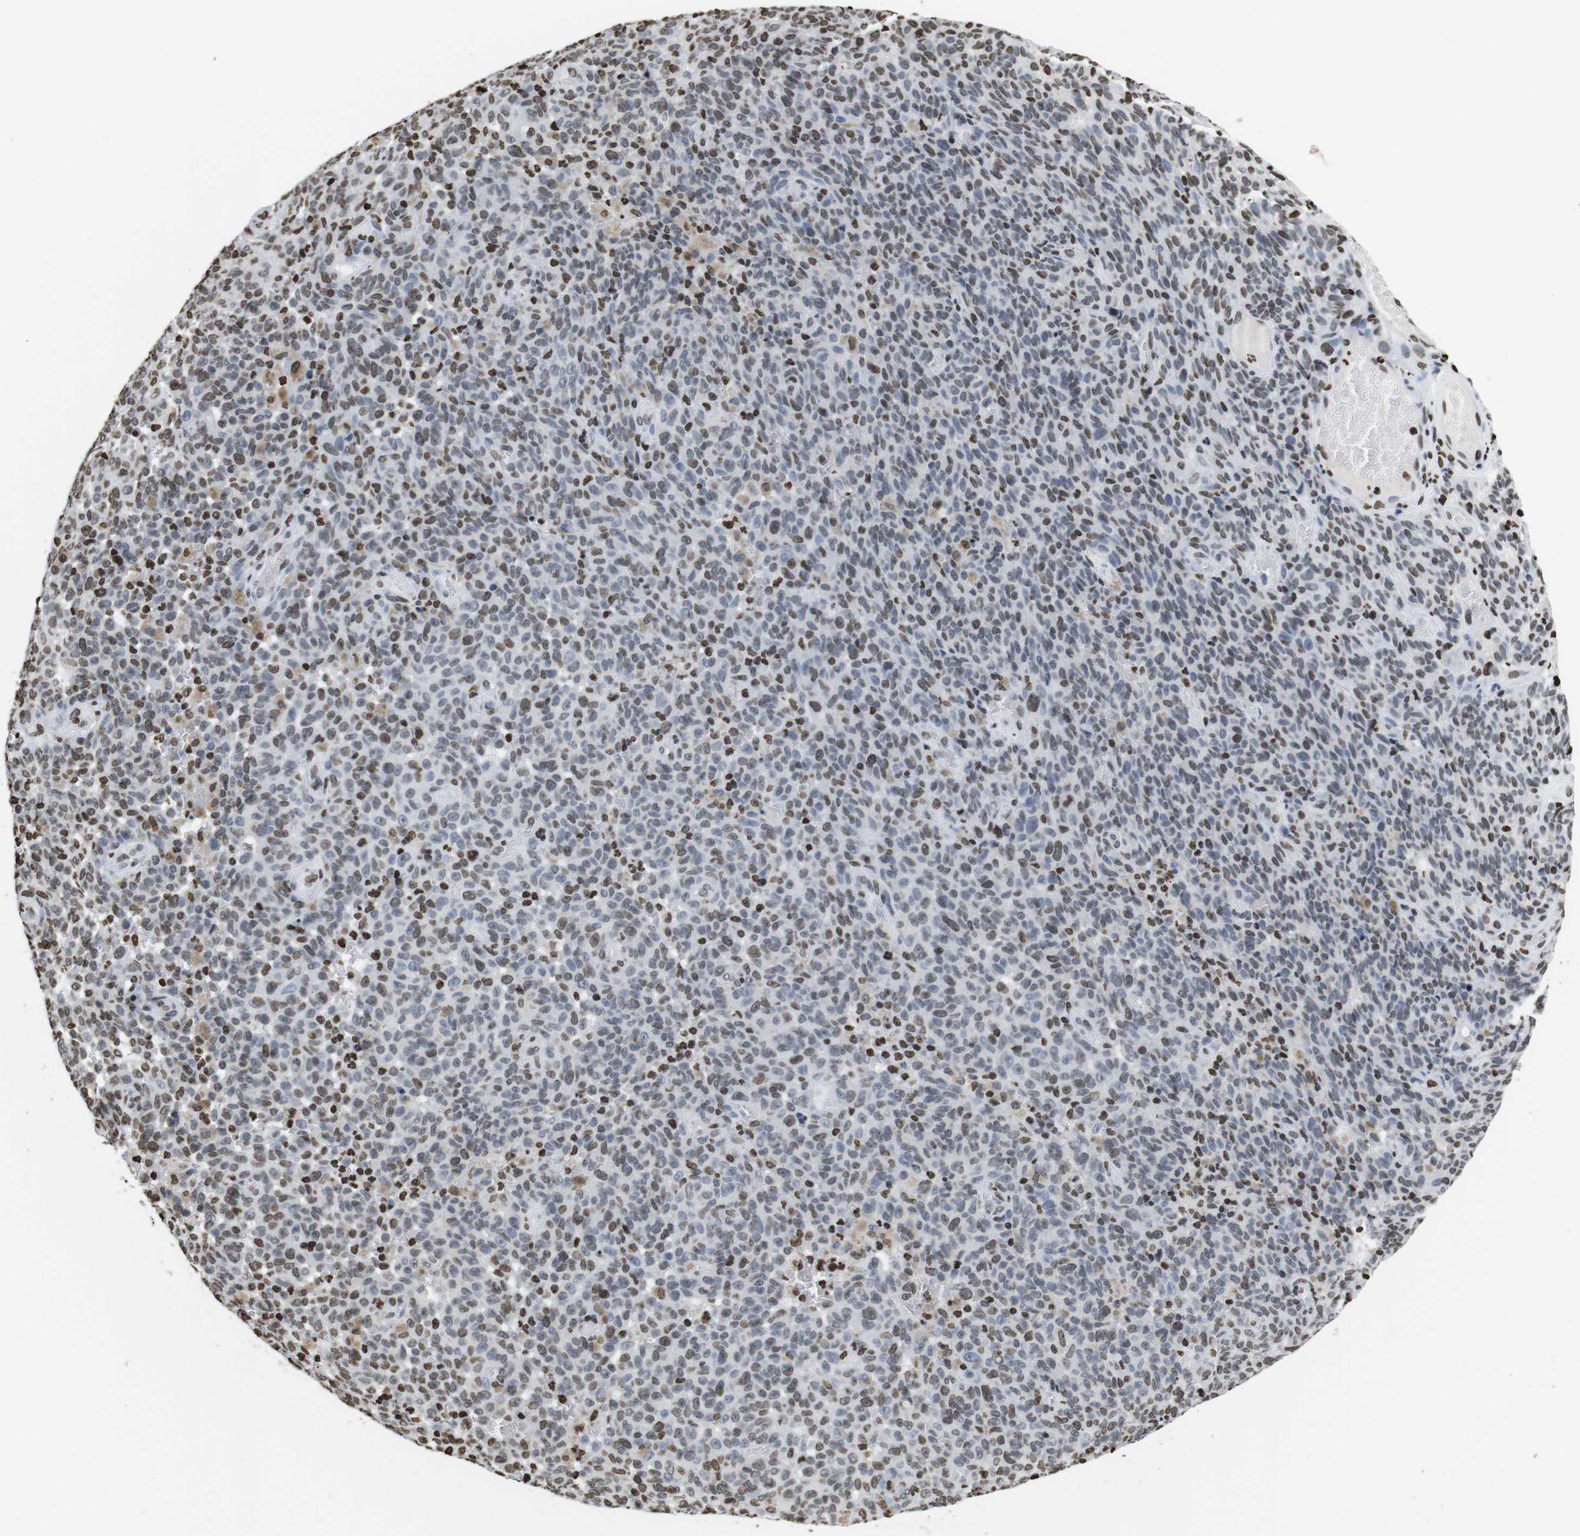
{"staining": {"intensity": "weak", "quantity": "25%-75%", "location": "nuclear"}, "tissue": "melanoma", "cell_type": "Tumor cells", "image_type": "cancer", "snomed": [{"axis": "morphology", "description": "Malignant melanoma, NOS"}, {"axis": "topography", "description": "Skin"}], "caption": "Brown immunohistochemical staining in human melanoma shows weak nuclear positivity in approximately 25%-75% of tumor cells. (DAB (3,3'-diaminobenzidine) IHC with brightfield microscopy, high magnification).", "gene": "BSX", "patient": {"sex": "female", "age": 82}}